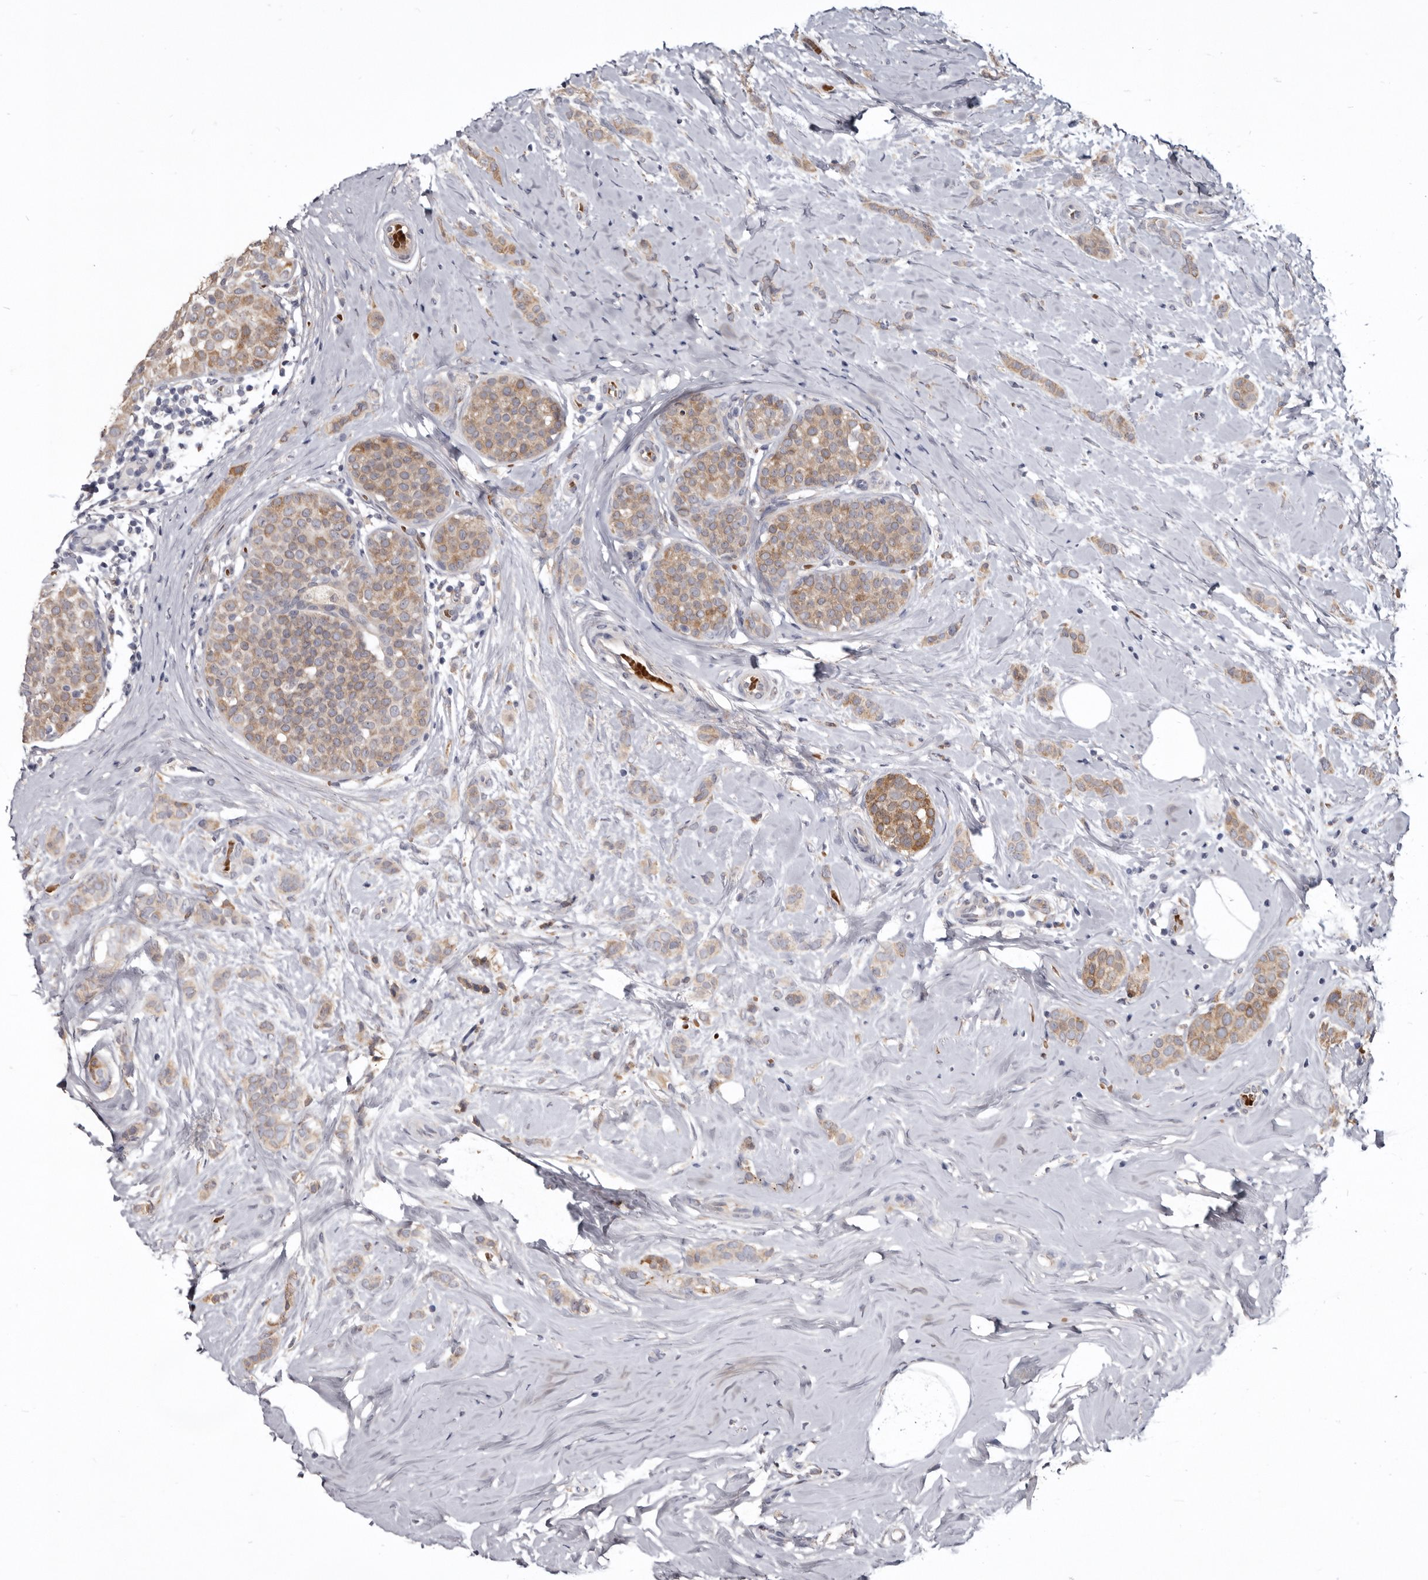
{"staining": {"intensity": "moderate", "quantity": "25%-75%", "location": "cytoplasmic/membranous"}, "tissue": "breast cancer", "cell_type": "Tumor cells", "image_type": "cancer", "snomed": [{"axis": "morphology", "description": "Lobular carcinoma, in situ"}, {"axis": "morphology", "description": "Lobular carcinoma"}, {"axis": "topography", "description": "Breast"}], "caption": "Immunohistochemical staining of lobular carcinoma (breast) reveals moderate cytoplasmic/membranous protein expression in approximately 25%-75% of tumor cells. (IHC, brightfield microscopy, high magnification).", "gene": "NENF", "patient": {"sex": "female", "age": 41}}